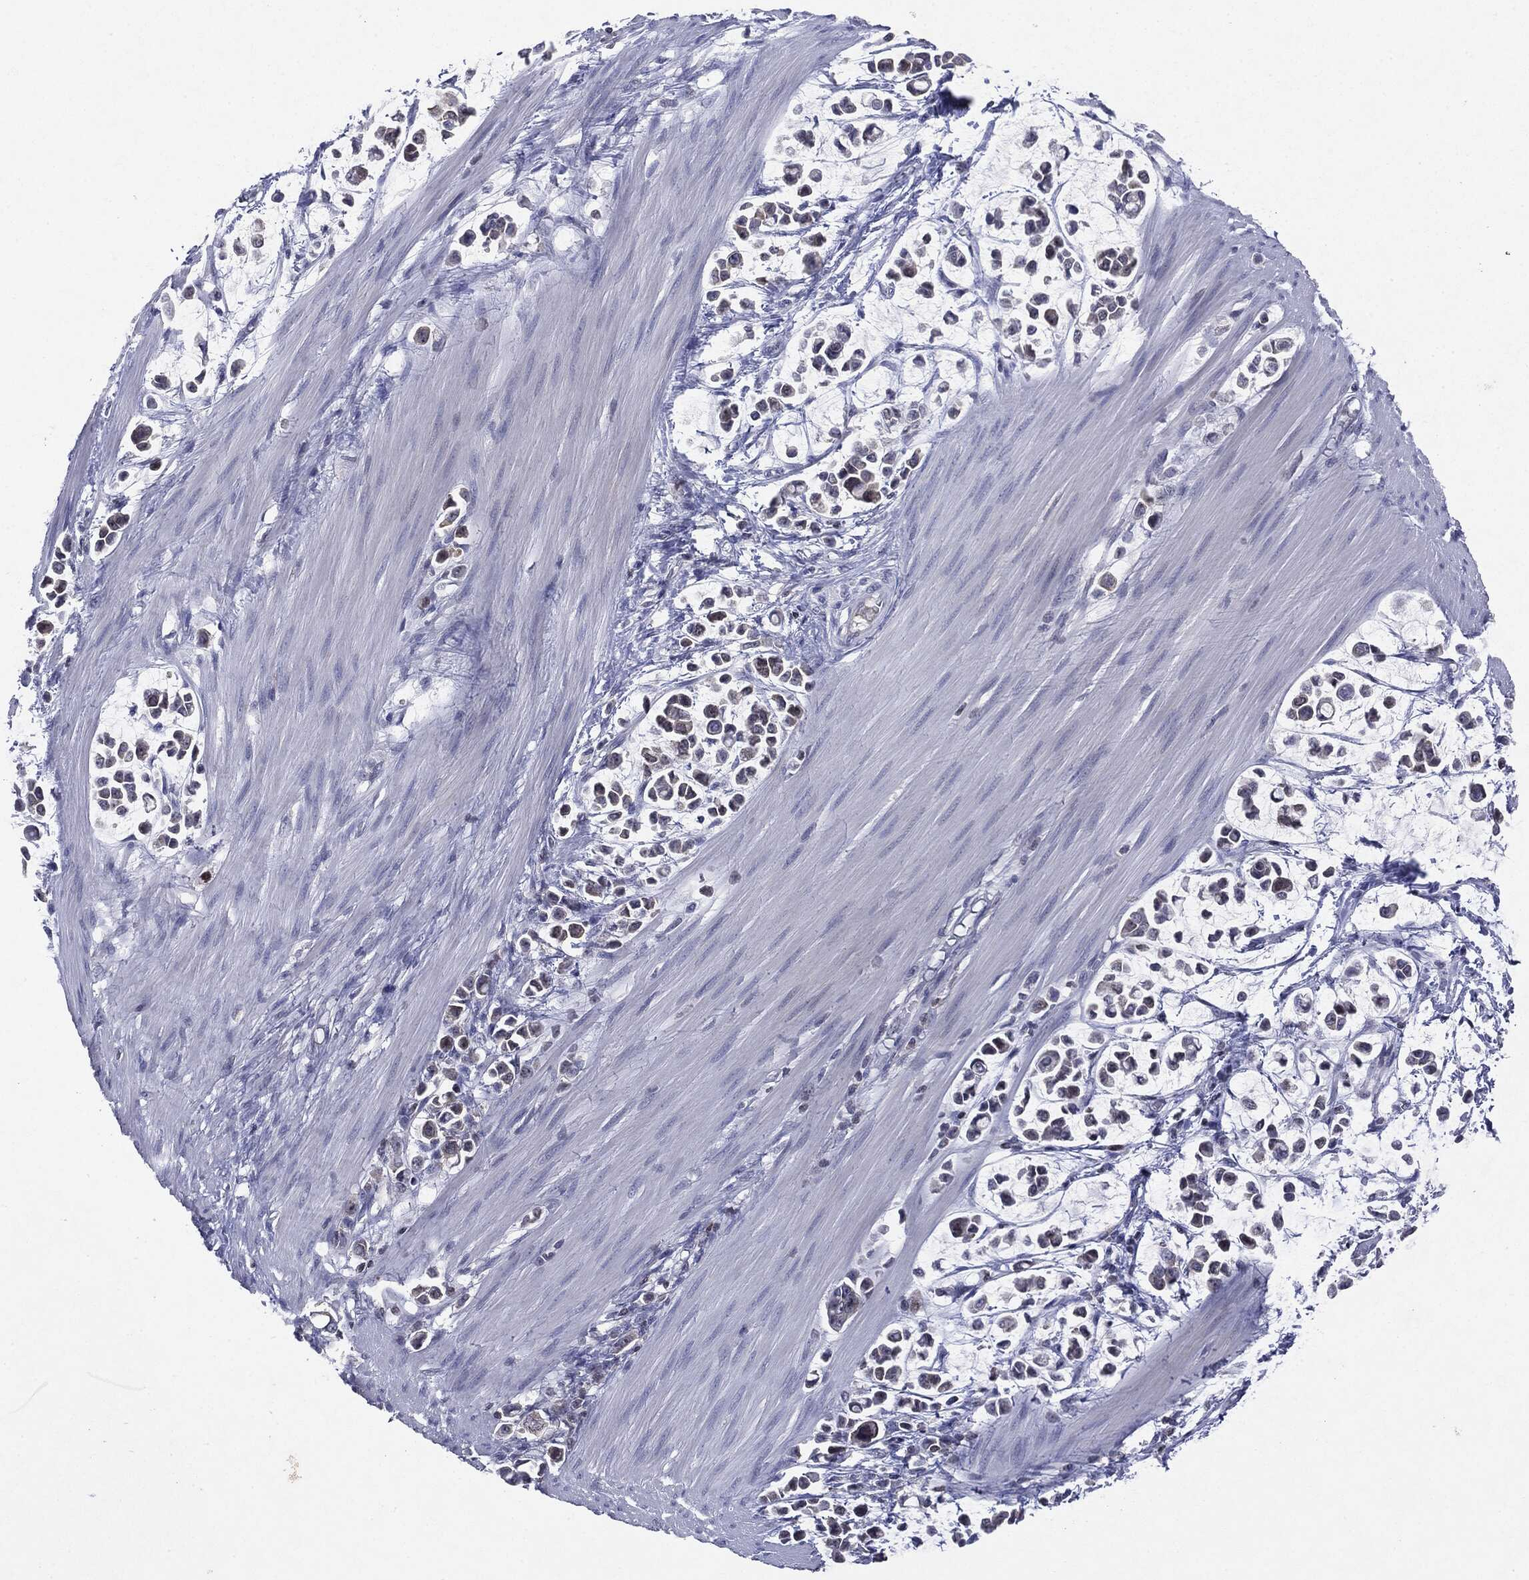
{"staining": {"intensity": "negative", "quantity": "none", "location": "none"}, "tissue": "stomach cancer", "cell_type": "Tumor cells", "image_type": "cancer", "snomed": [{"axis": "morphology", "description": "Adenocarcinoma, NOS"}, {"axis": "topography", "description": "Stomach"}], "caption": "High magnification brightfield microscopy of adenocarcinoma (stomach) stained with DAB (brown) and counterstained with hematoxylin (blue): tumor cells show no significant positivity.", "gene": "KIF2C", "patient": {"sex": "male", "age": 82}}